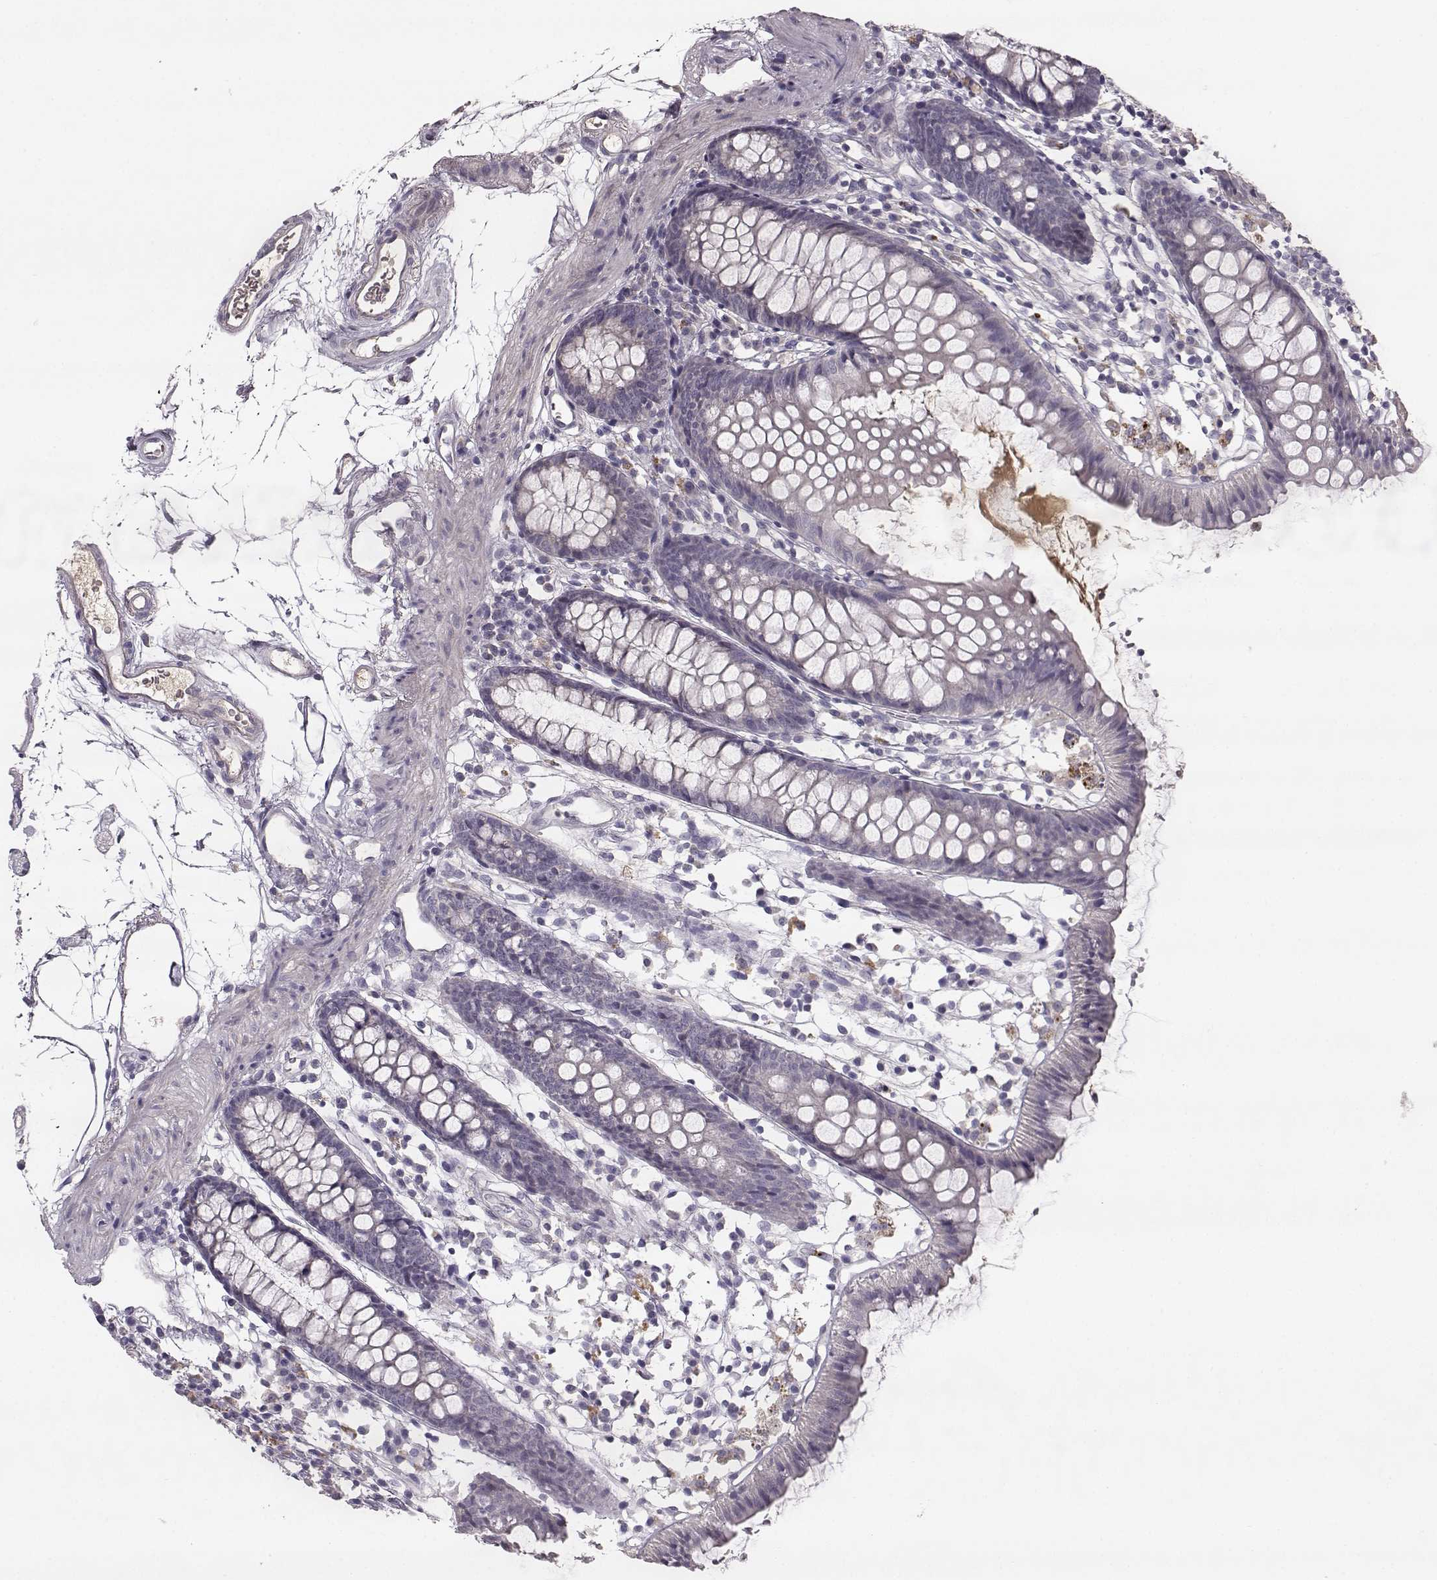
{"staining": {"intensity": "negative", "quantity": "none", "location": "none"}, "tissue": "colon", "cell_type": "Endothelial cells", "image_type": "normal", "snomed": [{"axis": "morphology", "description": "Normal tissue, NOS"}, {"axis": "topography", "description": "Colon"}], "caption": "IHC of normal colon reveals no staining in endothelial cells.", "gene": "YJEFN3", "patient": {"sex": "female", "age": 84}}